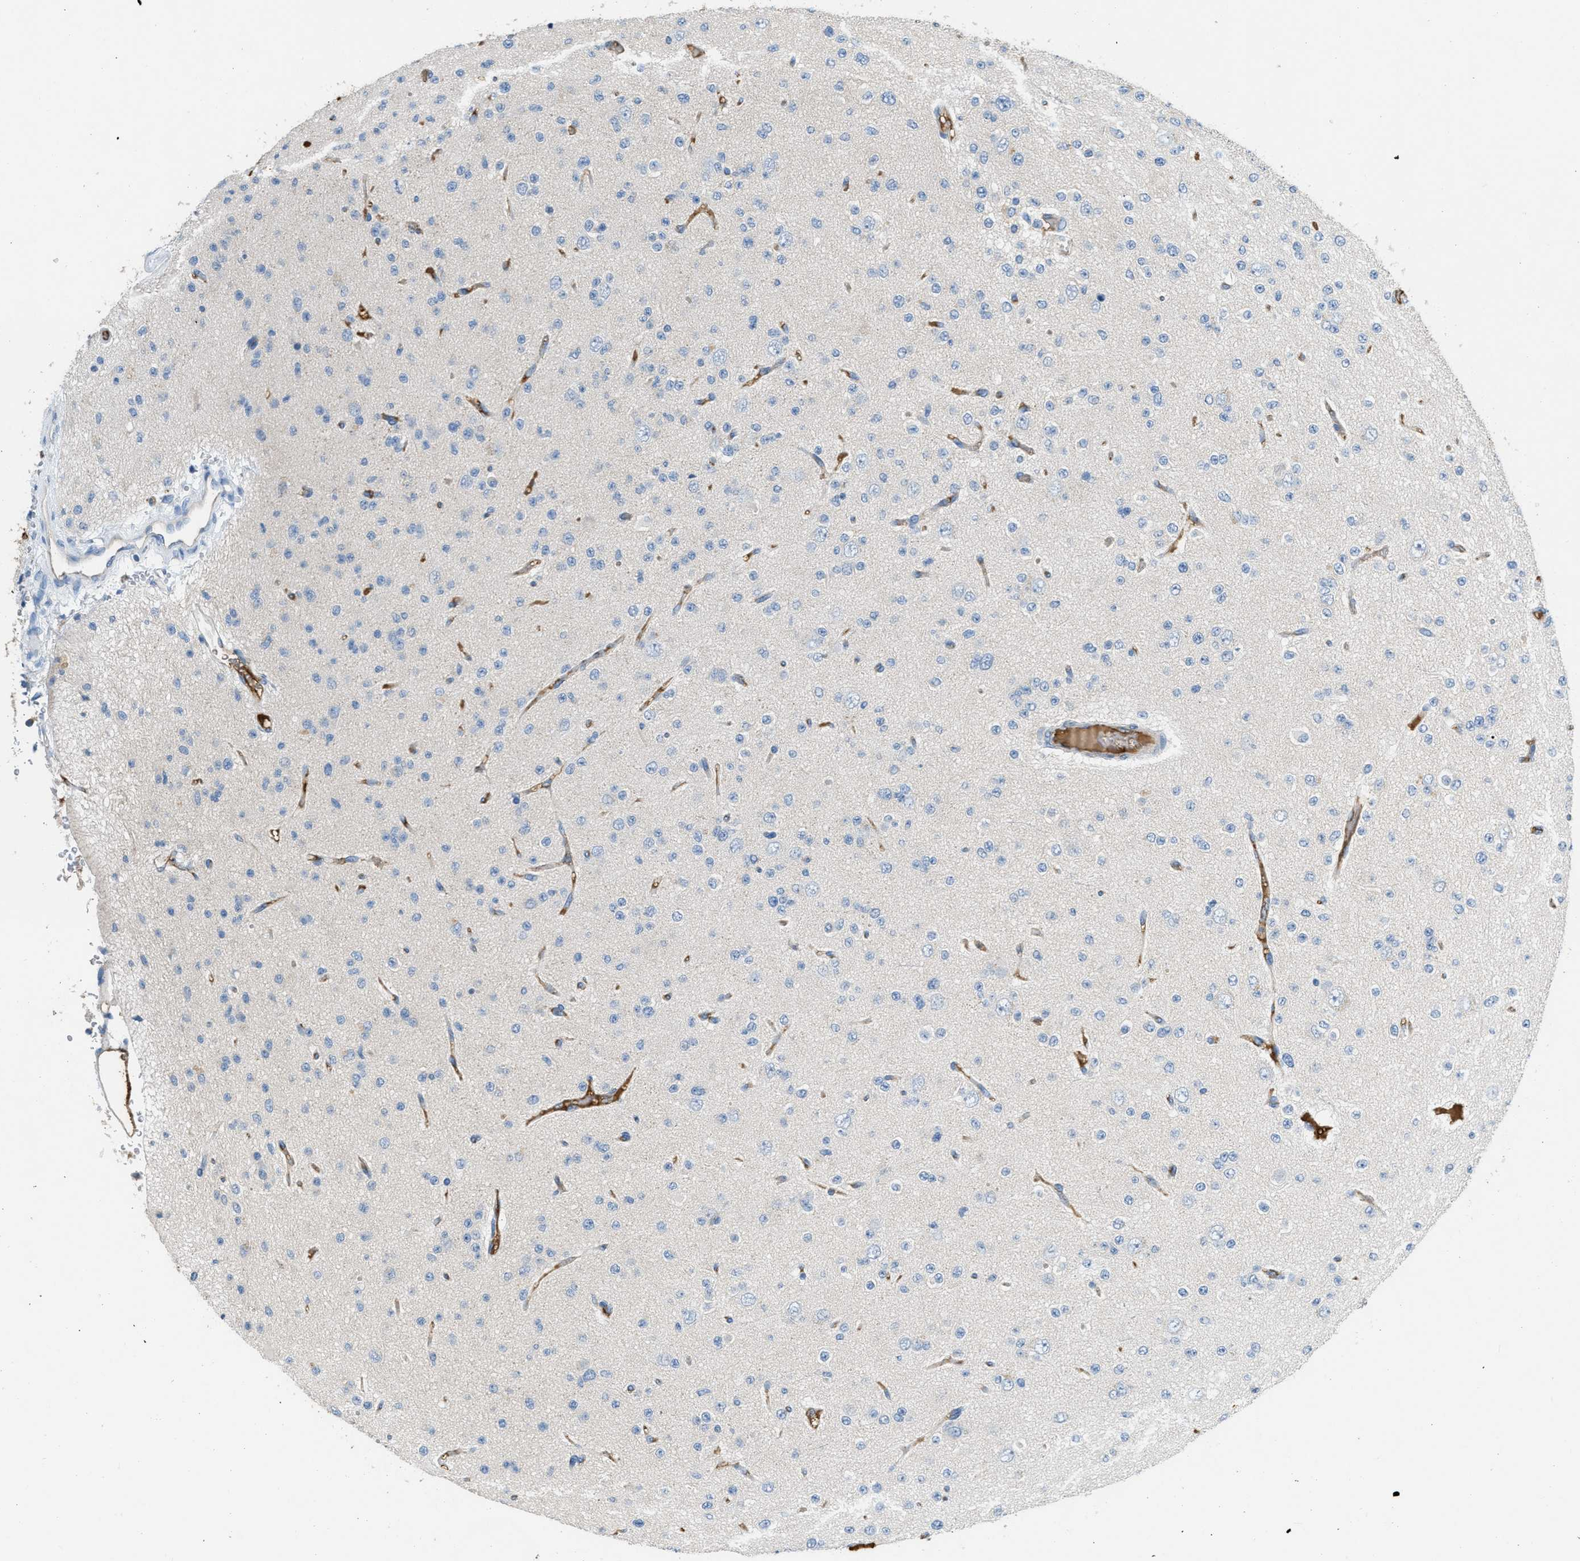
{"staining": {"intensity": "negative", "quantity": "none", "location": "none"}, "tissue": "glioma", "cell_type": "Tumor cells", "image_type": "cancer", "snomed": [{"axis": "morphology", "description": "Glioma, malignant, Low grade"}, {"axis": "topography", "description": "Brain"}], "caption": "High power microscopy image of an immunohistochemistry photomicrograph of glioma, revealing no significant staining in tumor cells. (DAB (3,3'-diaminobenzidine) immunohistochemistry visualized using brightfield microscopy, high magnification).", "gene": "STC1", "patient": {"sex": "male", "age": 38}}